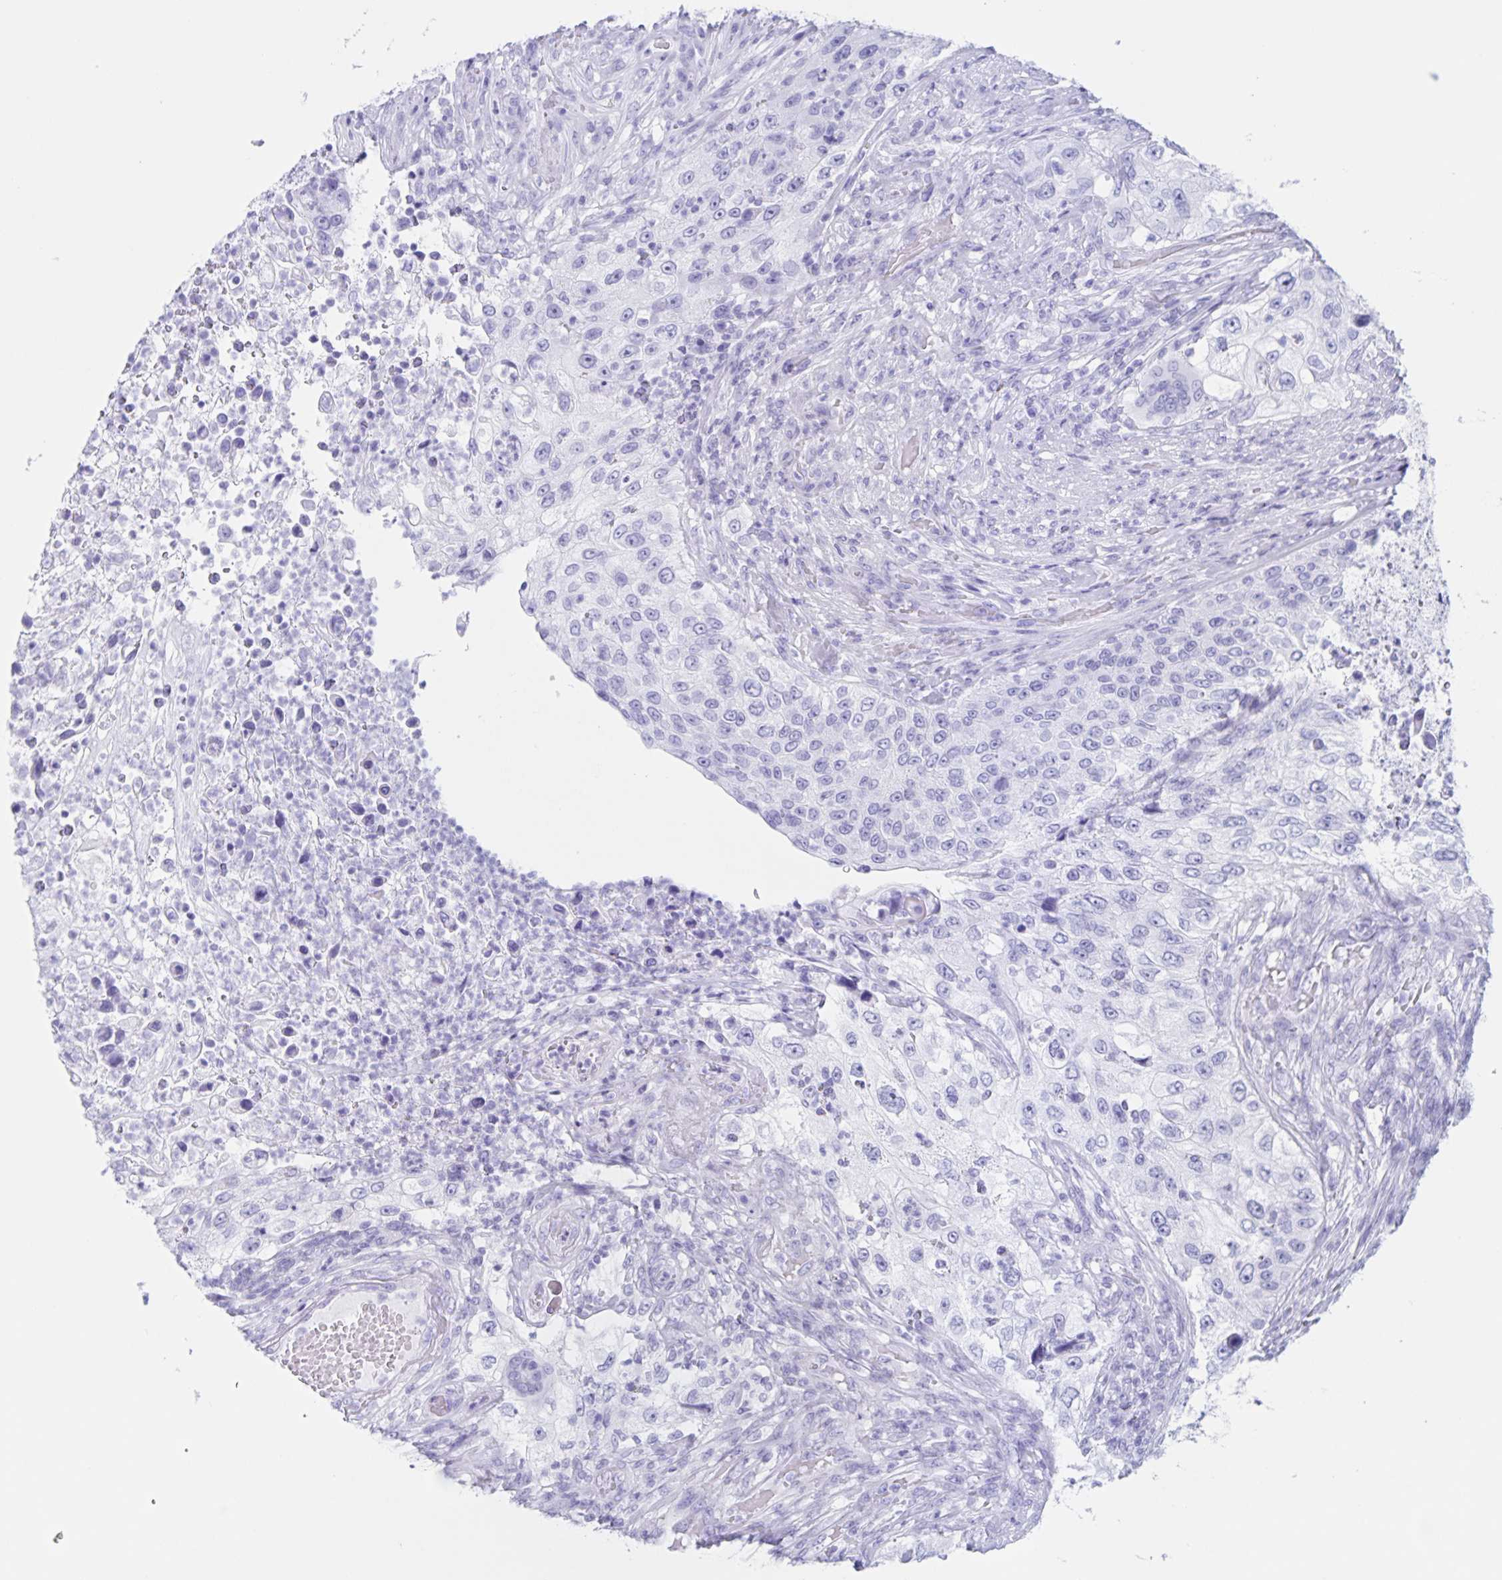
{"staining": {"intensity": "negative", "quantity": "none", "location": "none"}, "tissue": "urothelial cancer", "cell_type": "Tumor cells", "image_type": "cancer", "snomed": [{"axis": "morphology", "description": "Urothelial carcinoma, High grade"}, {"axis": "topography", "description": "Urinary bladder"}], "caption": "Immunohistochemistry (IHC) histopathology image of neoplastic tissue: human urothelial cancer stained with DAB (3,3'-diaminobenzidine) displays no significant protein expression in tumor cells.", "gene": "C12orf56", "patient": {"sex": "female", "age": 60}}